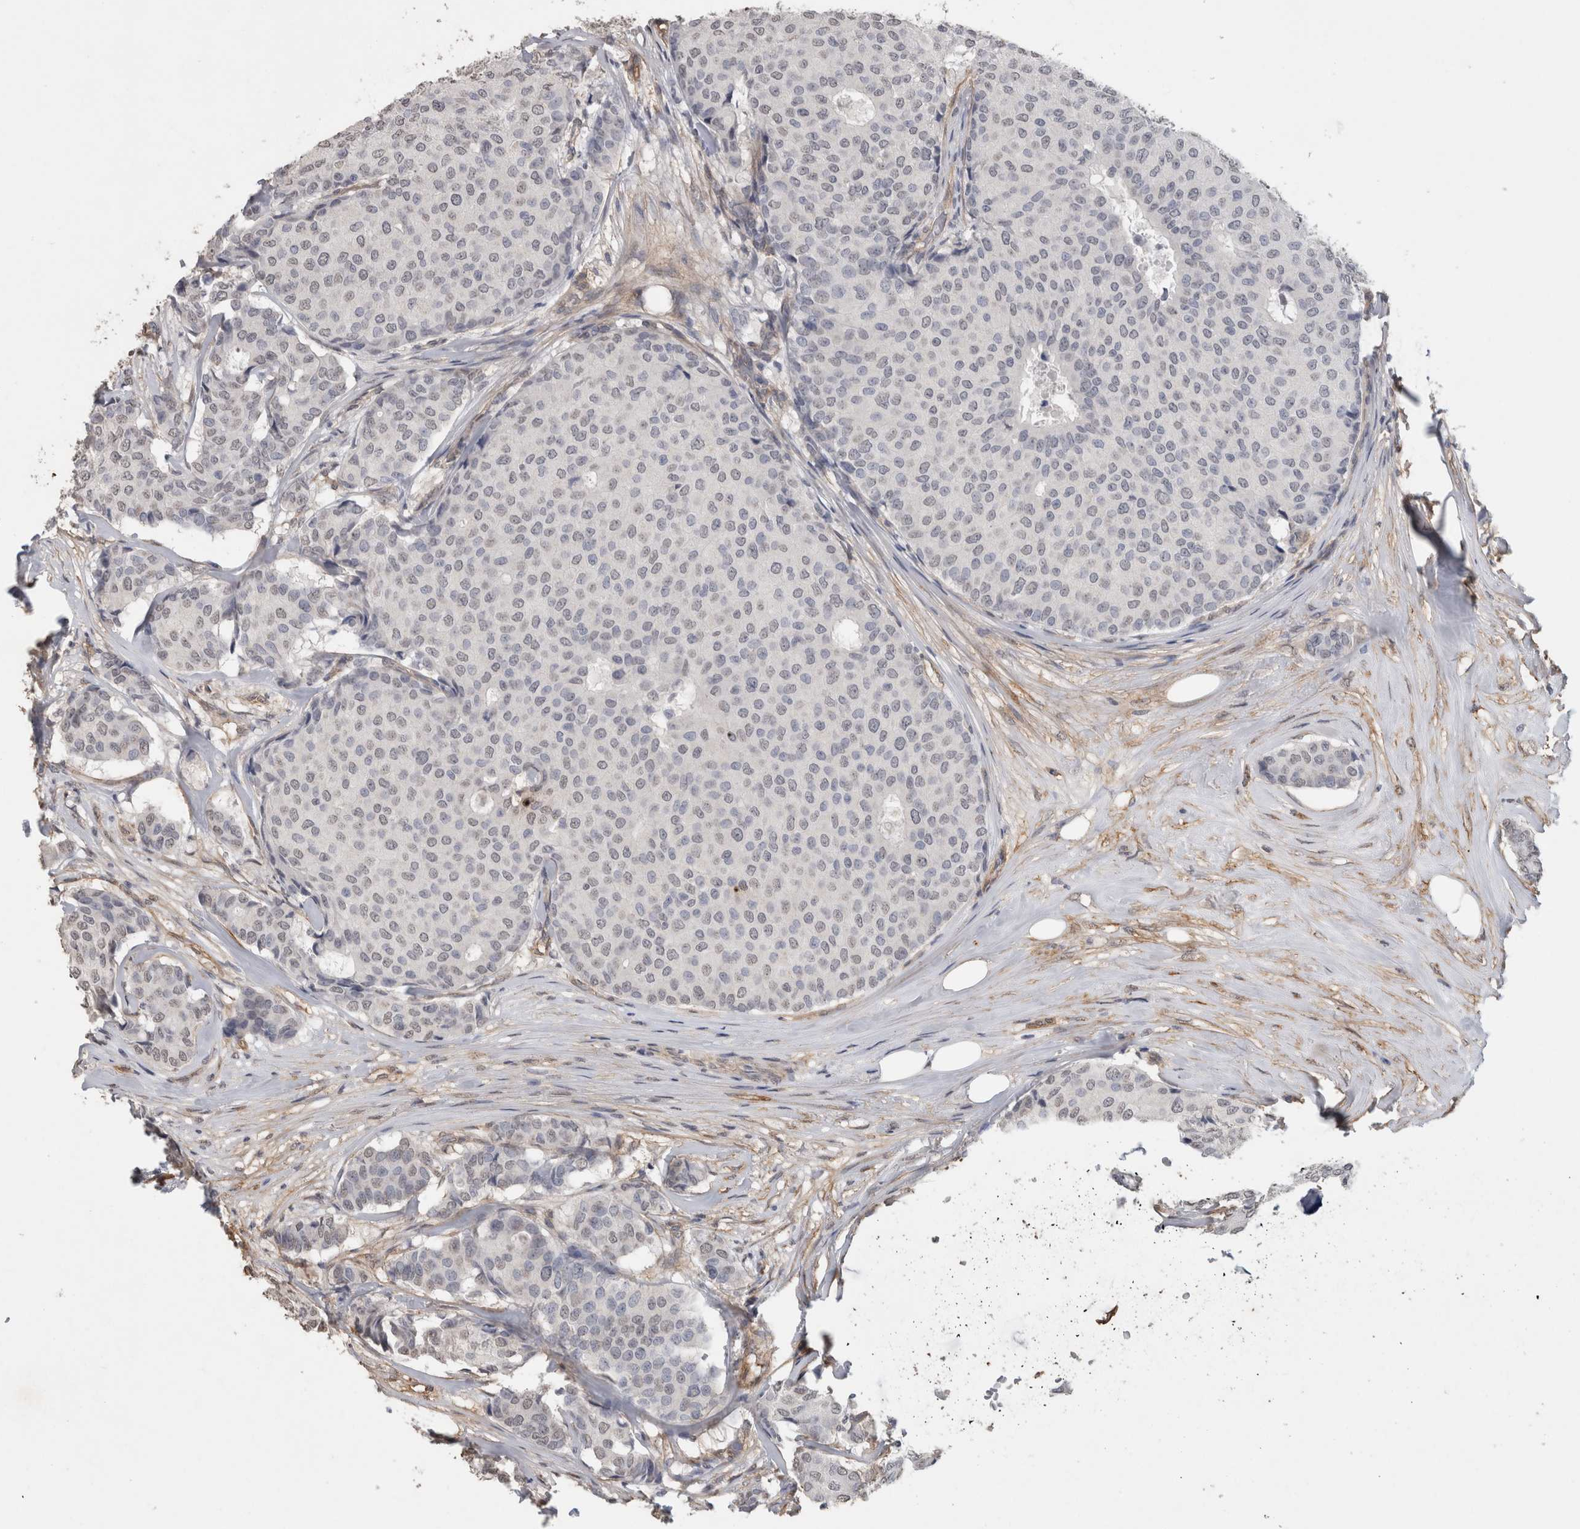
{"staining": {"intensity": "negative", "quantity": "none", "location": "none"}, "tissue": "breast cancer", "cell_type": "Tumor cells", "image_type": "cancer", "snomed": [{"axis": "morphology", "description": "Duct carcinoma"}, {"axis": "topography", "description": "Breast"}], "caption": "Protein analysis of intraductal carcinoma (breast) reveals no significant positivity in tumor cells.", "gene": "RECK", "patient": {"sex": "female", "age": 75}}